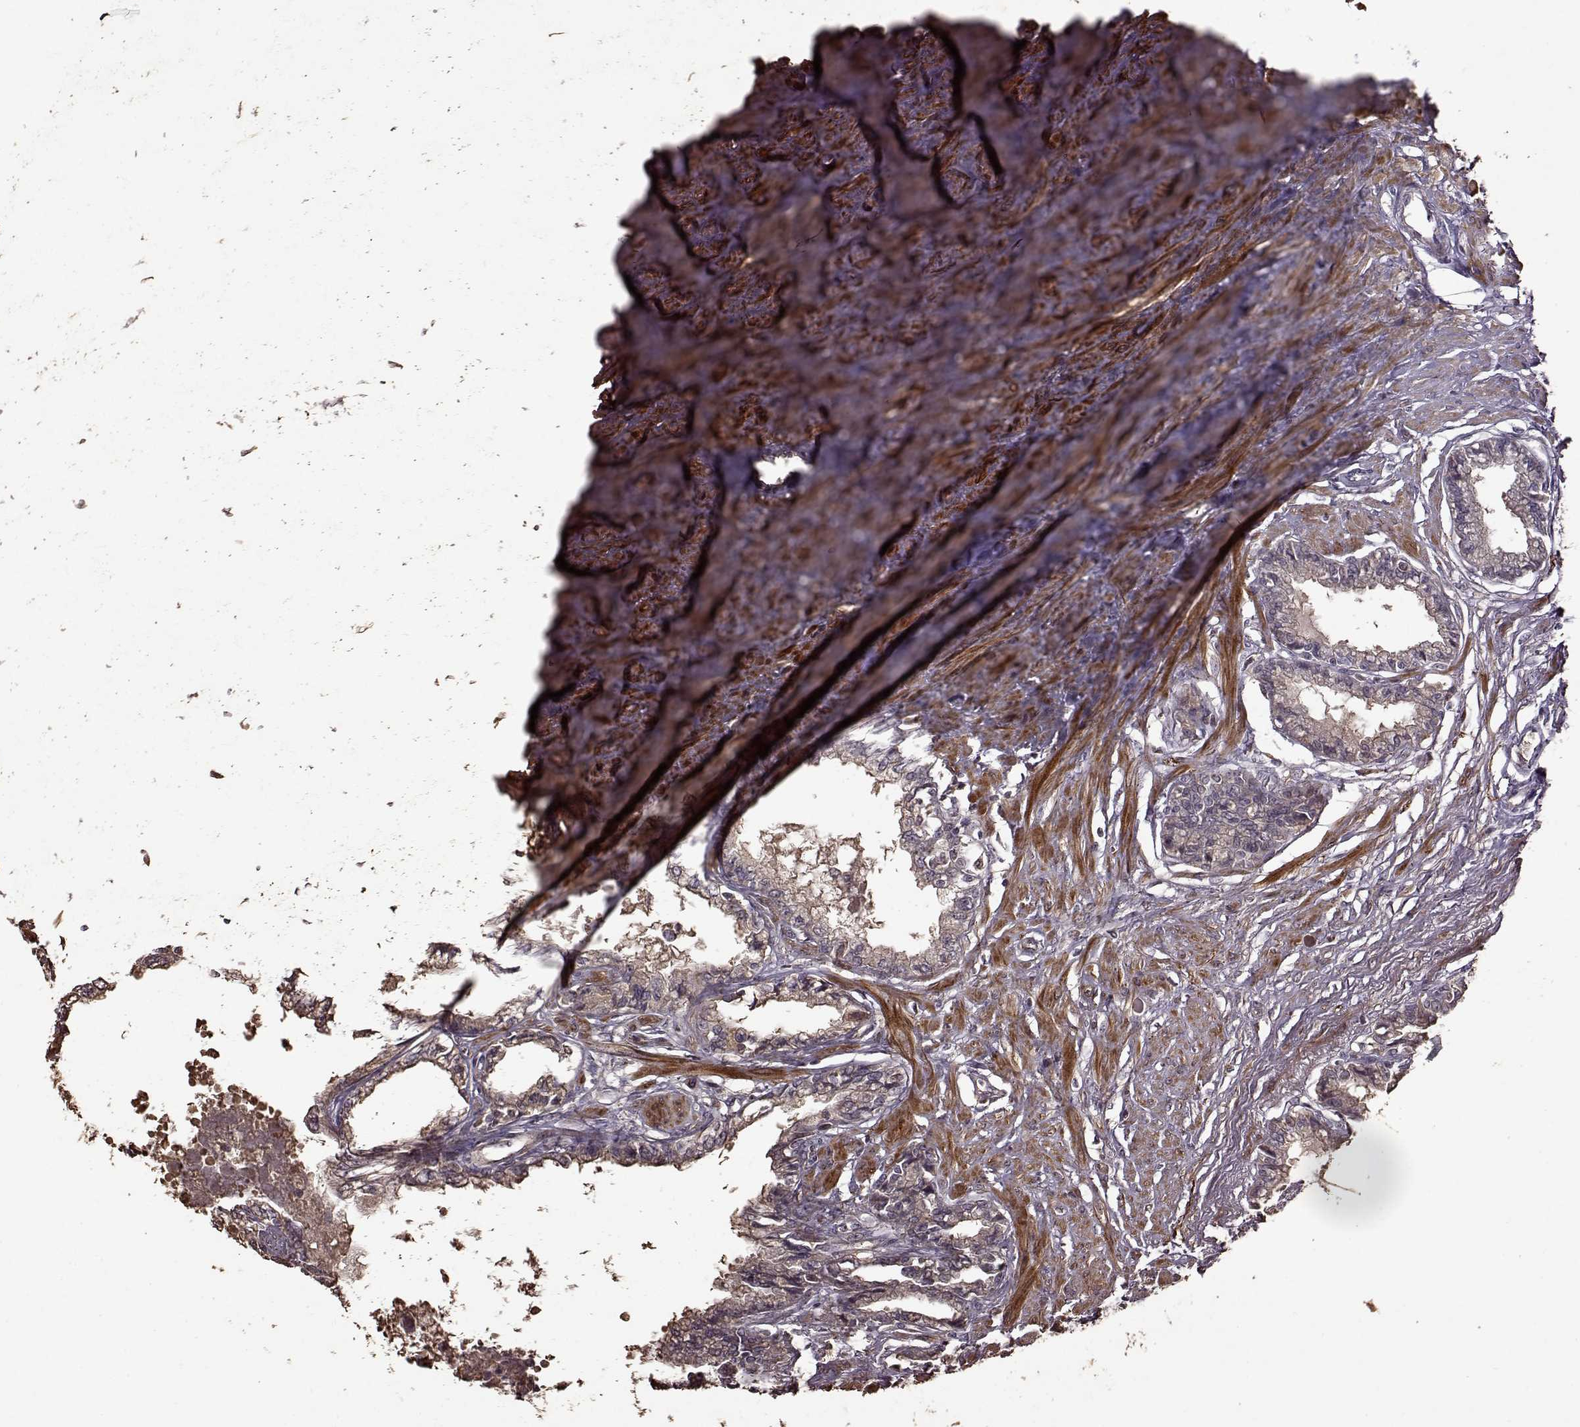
{"staining": {"intensity": "weak", "quantity": ">75%", "location": "cytoplasmic/membranous"}, "tissue": "seminal vesicle", "cell_type": "Glandular cells", "image_type": "normal", "snomed": [{"axis": "morphology", "description": "Normal tissue, NOS"}, {"axis": "morphology", "description": "Urothelial carcinoma, NOS"}, {"axis": "topography", "description": "Urinary bladder"}, {"axis": "topography", "description": "Seminal veicle"}], "caption": "This image shows unremarkable seminal vesicle stained with immunohistochemistry (IHC) to label a protein in brown. The cytoplasmic/membranous of glandular cells show weak positivity for the protein. Nuclei are counter-stained blue.", "gene": "FBXW11", "patient": {"sex": "male", "age": 76}}